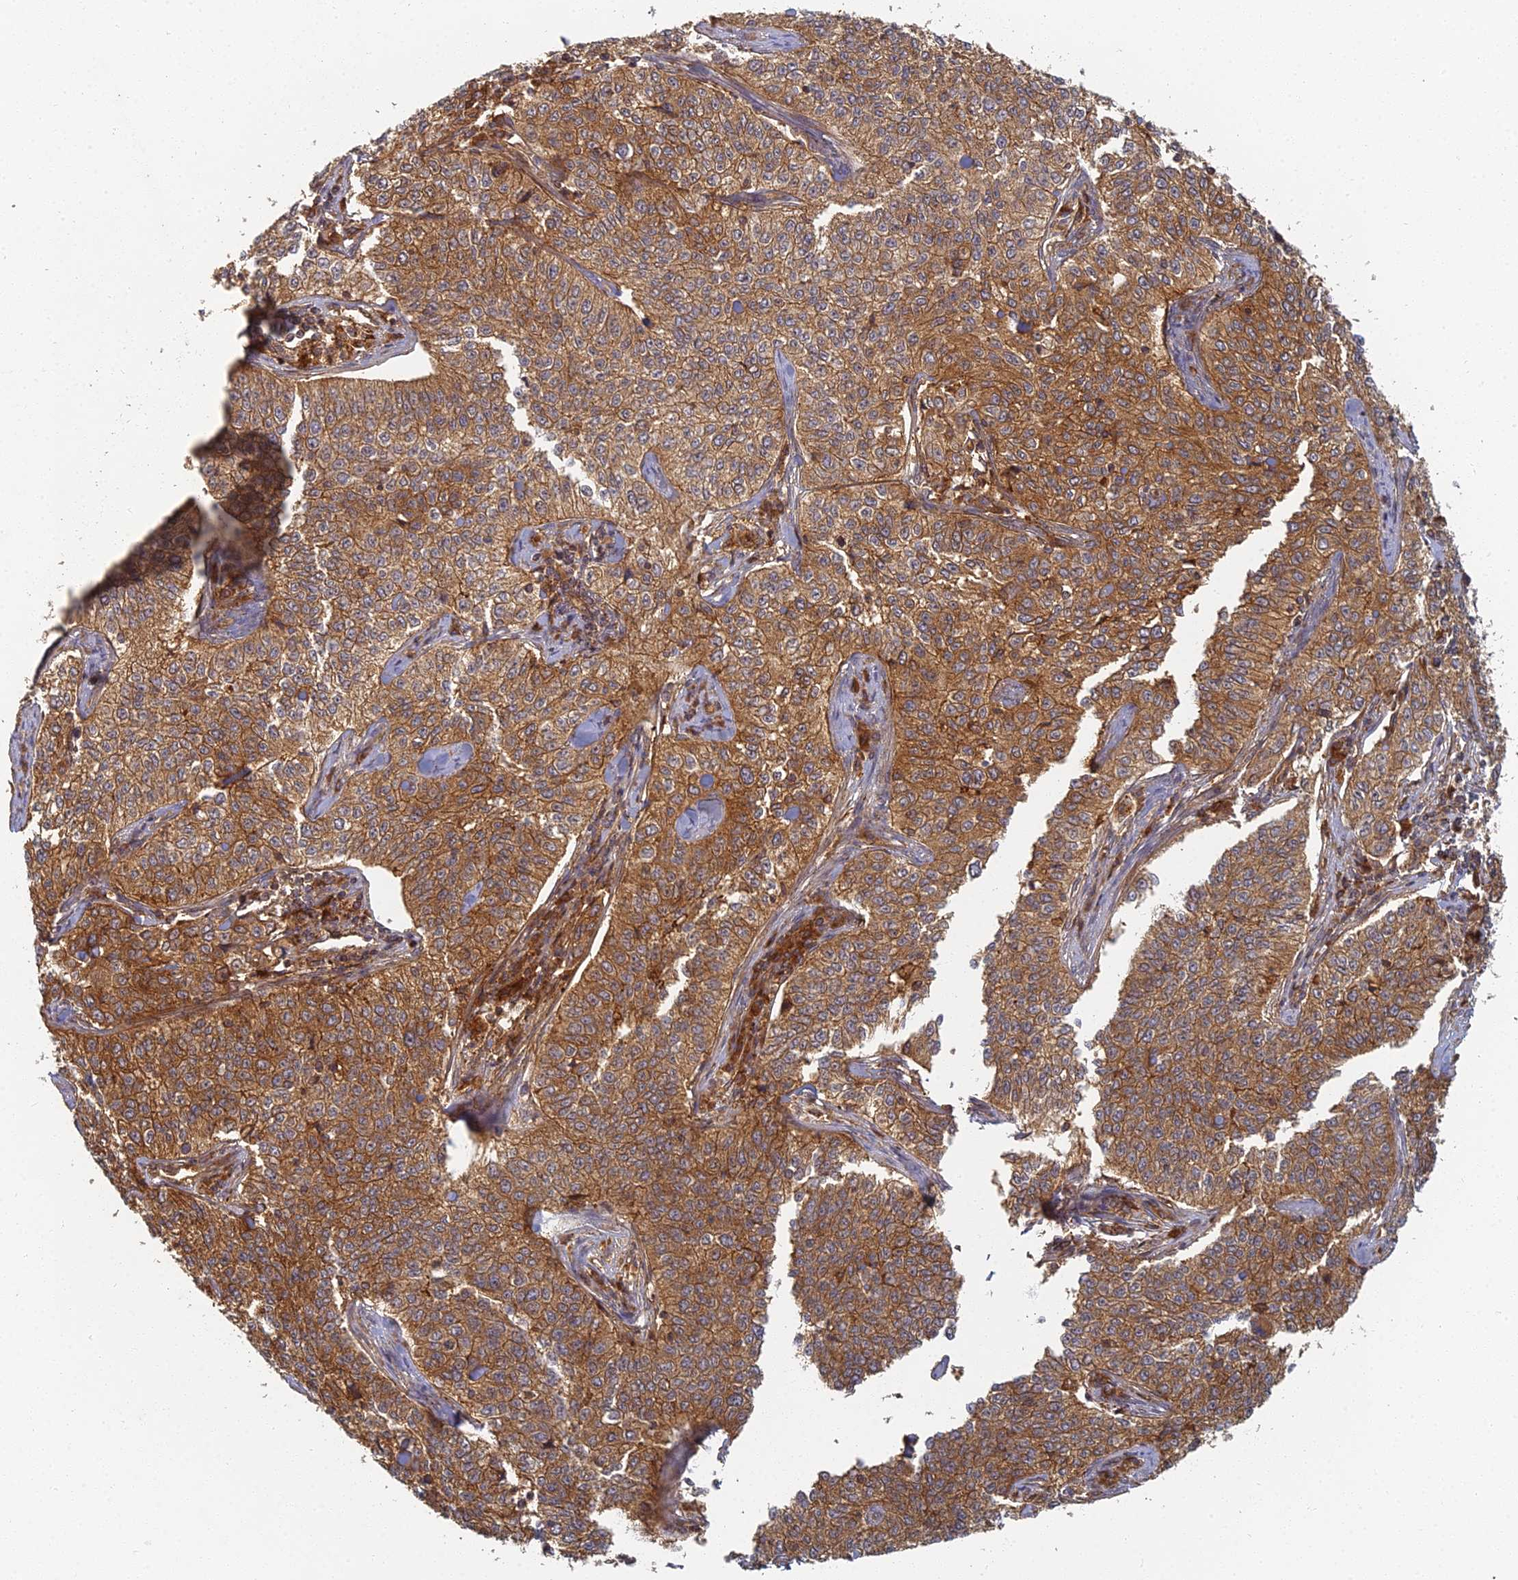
{"staining": {"intensity": "strong", "quantity": ">75%", "location": "cytoplasmic/membranous"}, "tissue": "cervical cancer", "cell_type": "Tumor cells", "image_type": "cancer", "snomed": [{"axis": "morphology", "description": "Squamous cell carcinoma, NOS"}, {"axis": "topography", "description": "Cervix"}], "caption": "About >75% of tumor cells in squamous cell carcinoma (cervical) demonstrate strong cytoplasmic/membranous protein positivity as visualized by brown immunohistochemical staining.", "gene": "INO80D", "patient": {"sex": "female", "age": 35}}